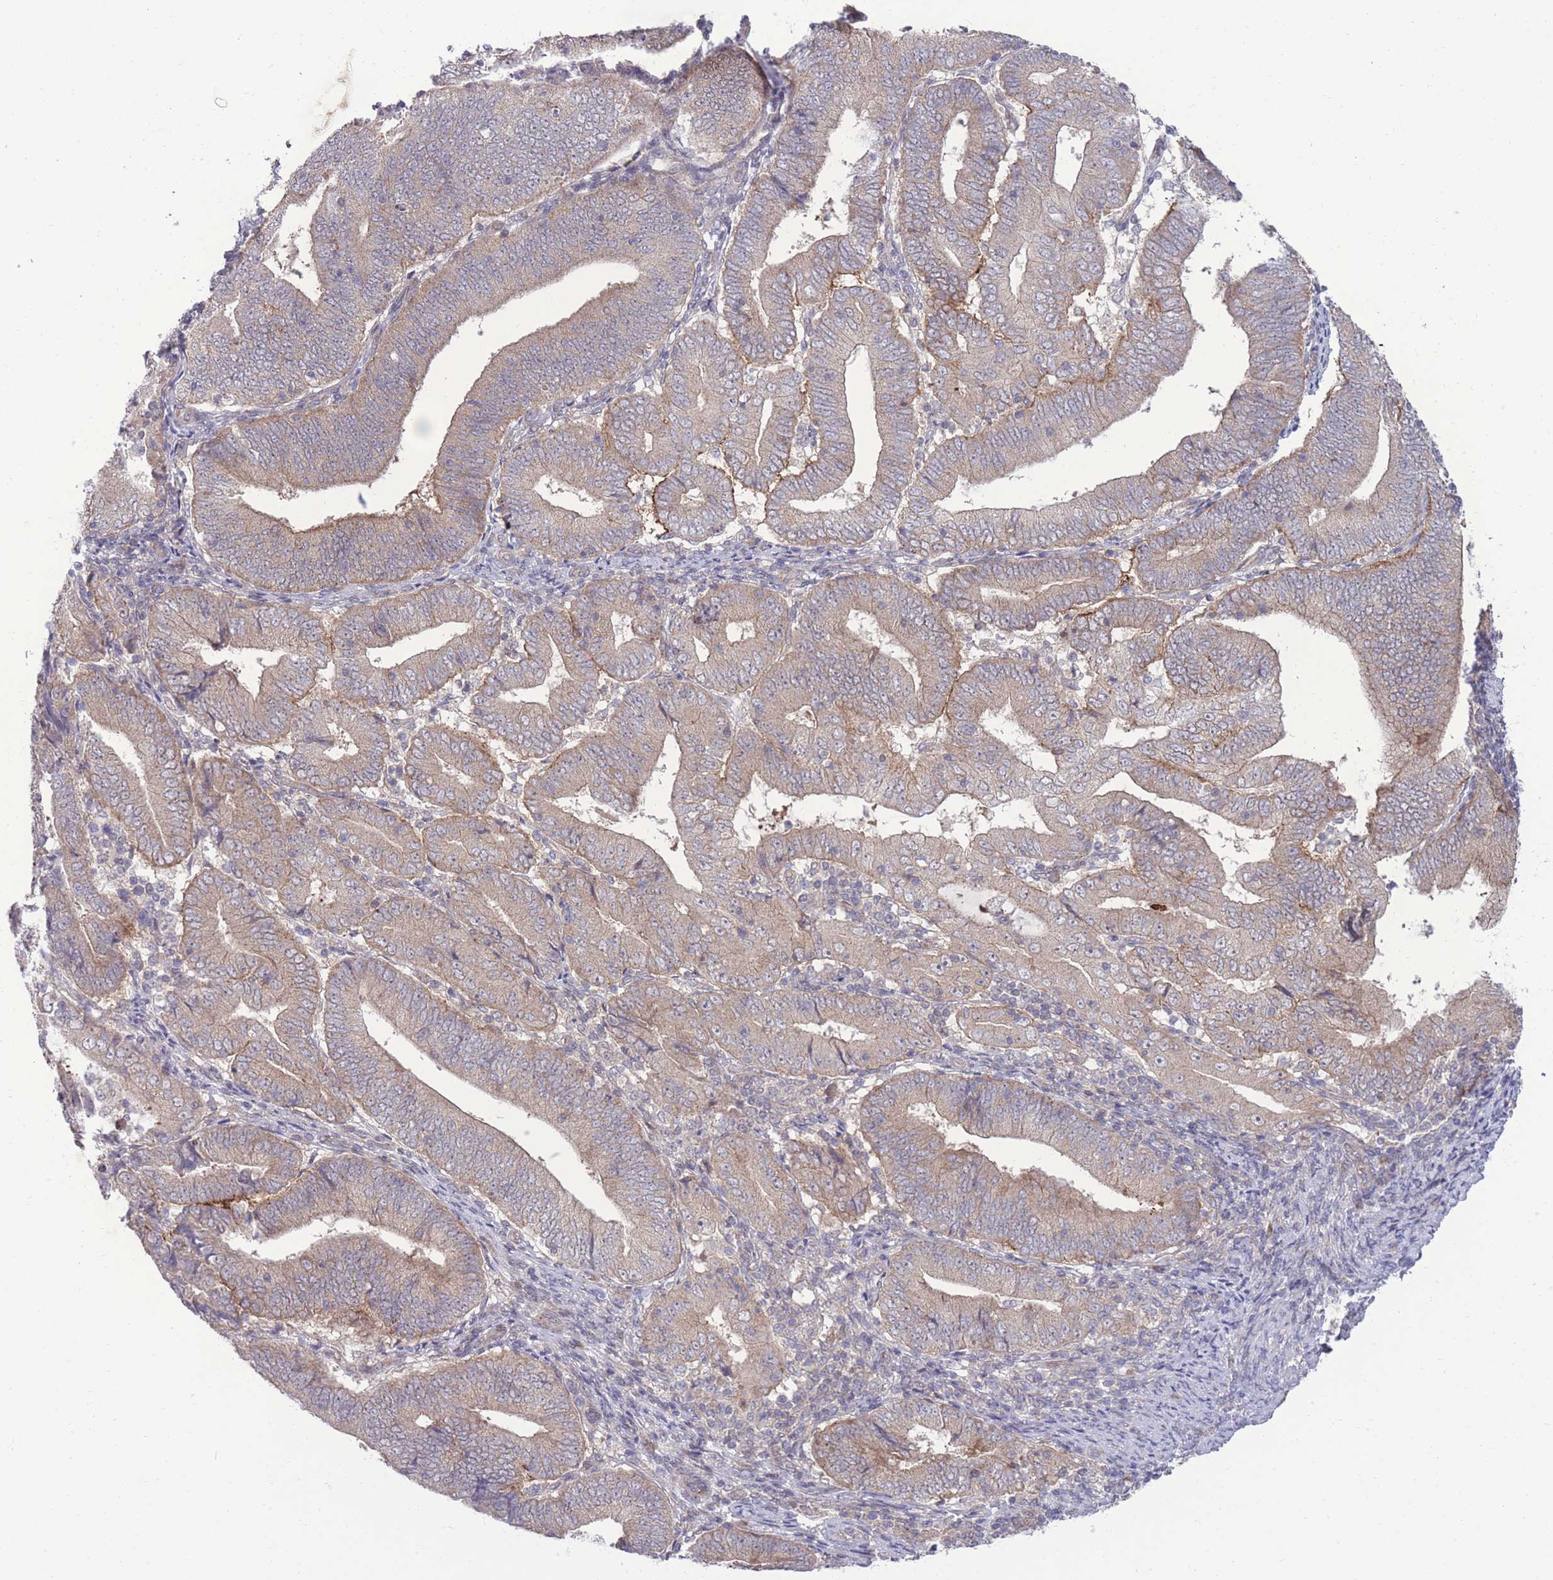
{"staining": {"intensity": "weak", "quantity": "25%-75%", "location": "cytoplasmic/membranous"}, "tissue": "endometrial cancer", "cell_type": "Tumor cells", "image_type": "cancer", "snomed": [{"axis": "morphology", "description": "Adenocarcinoma, NOS"}, {"axis": "topography", "description": "Endometrium"}], "caption": "Immunohistochemical staining of endometrial adenocarcinoma demonstrates low levels of weak cytoplasmic/membranous staining in about 25%-75% of tumor cells. (DAB (3,3'-diaminobenzidine) IHC, brown staining for protein, blue staining for nuclei).", "gene": "RIC8A", "patient": {"sex": "female", "age": 70}}